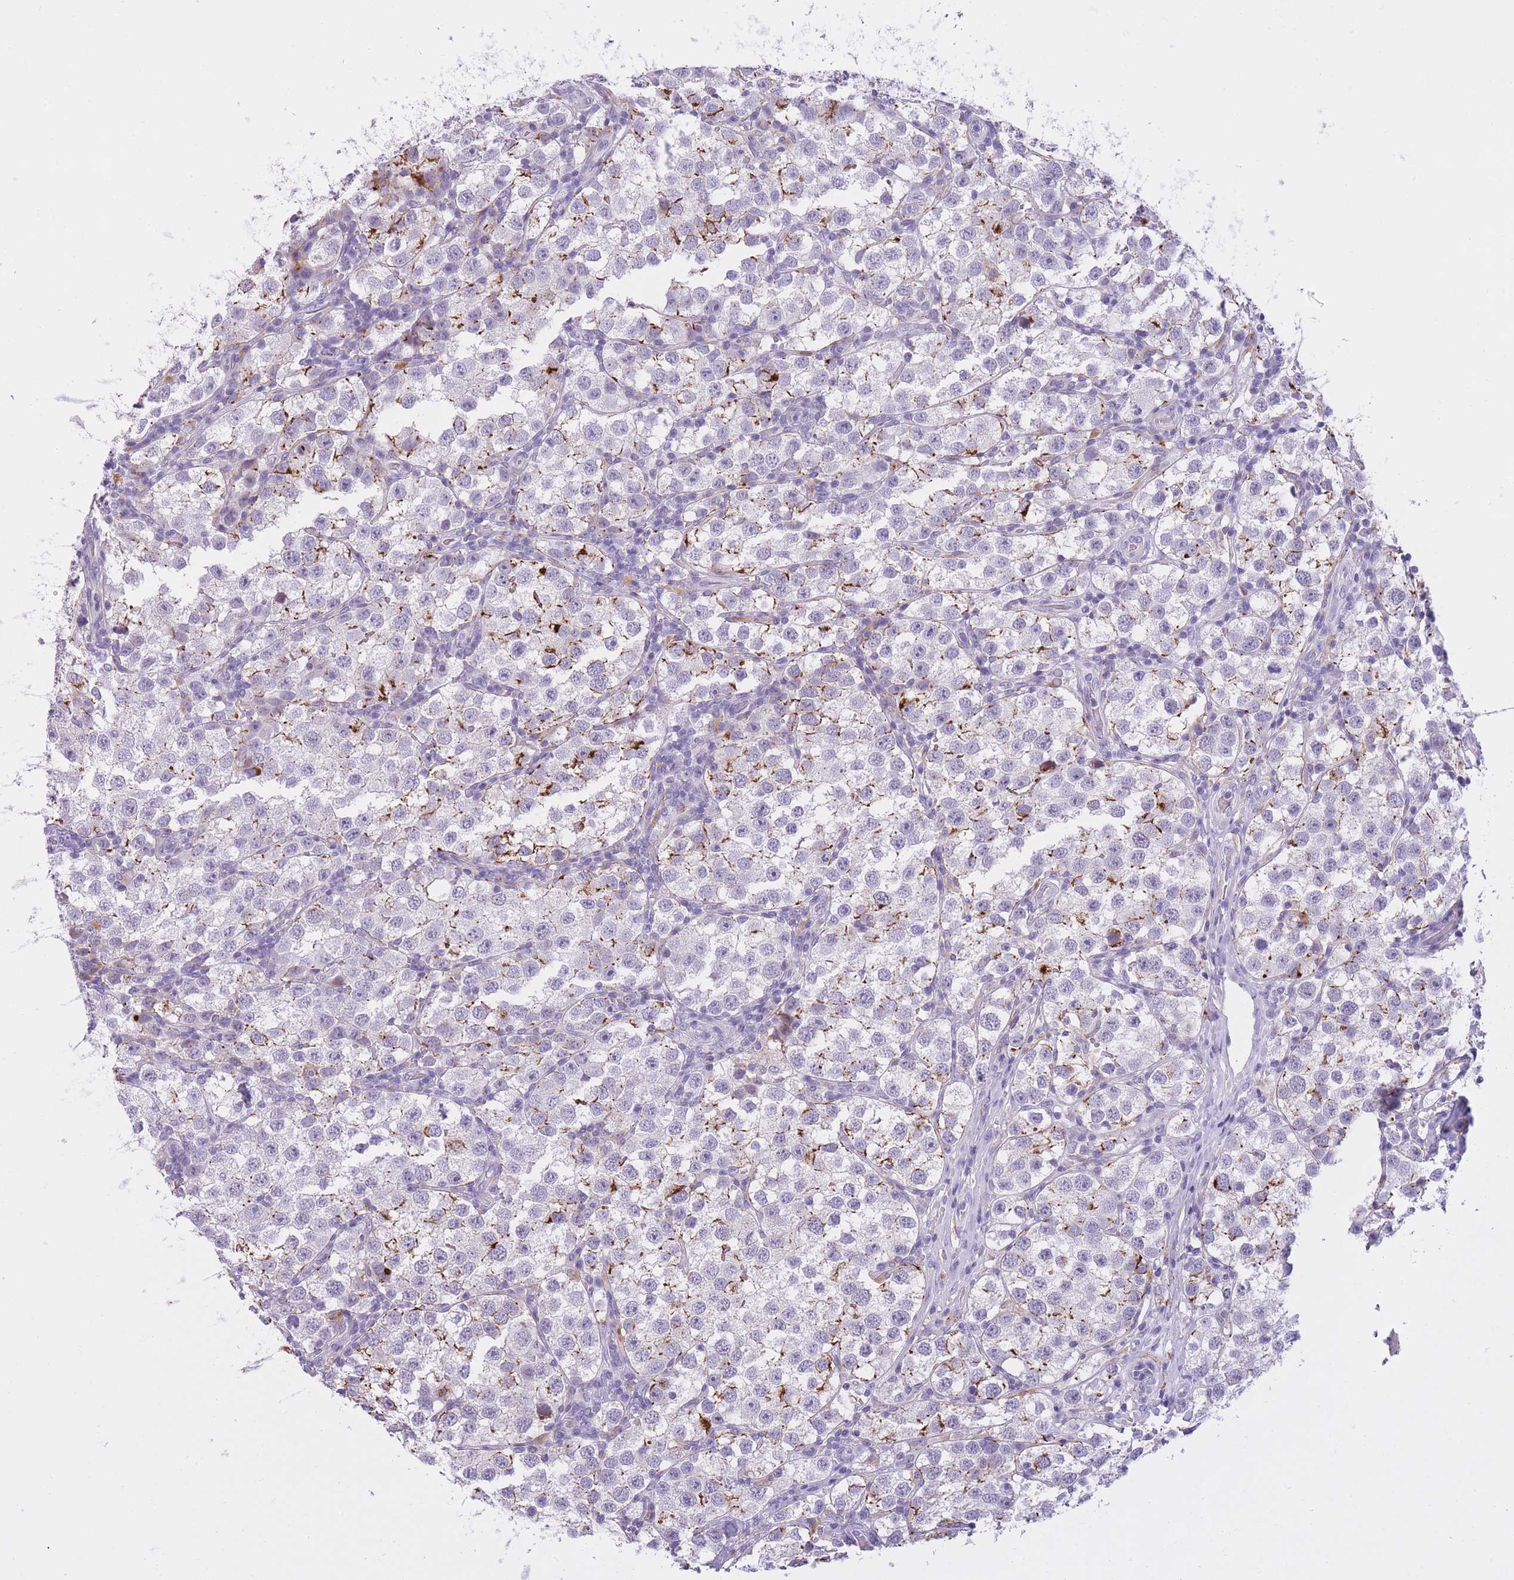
{"staining": {"intensity": "strong", "quantity": "<25%", "location": "cytoplasmic/membranous"}, "tissue": "testis cancer", "cell_type": "Tumor cells", "image_type": "cancer", "snomed": [{"axis": "morphology", "description": "Seminoma, NOS"}, {"axis": "topography", "description": "Testis"}], "caption": "A photomicrograph showing strong cytoplasmic/membranous staining in approximately <25% of tumor cells in testis cancer, as visualized by brown immunohistochemical staining.", "gene": "RADX", "patient": {"sex": "male", "age": 37}}